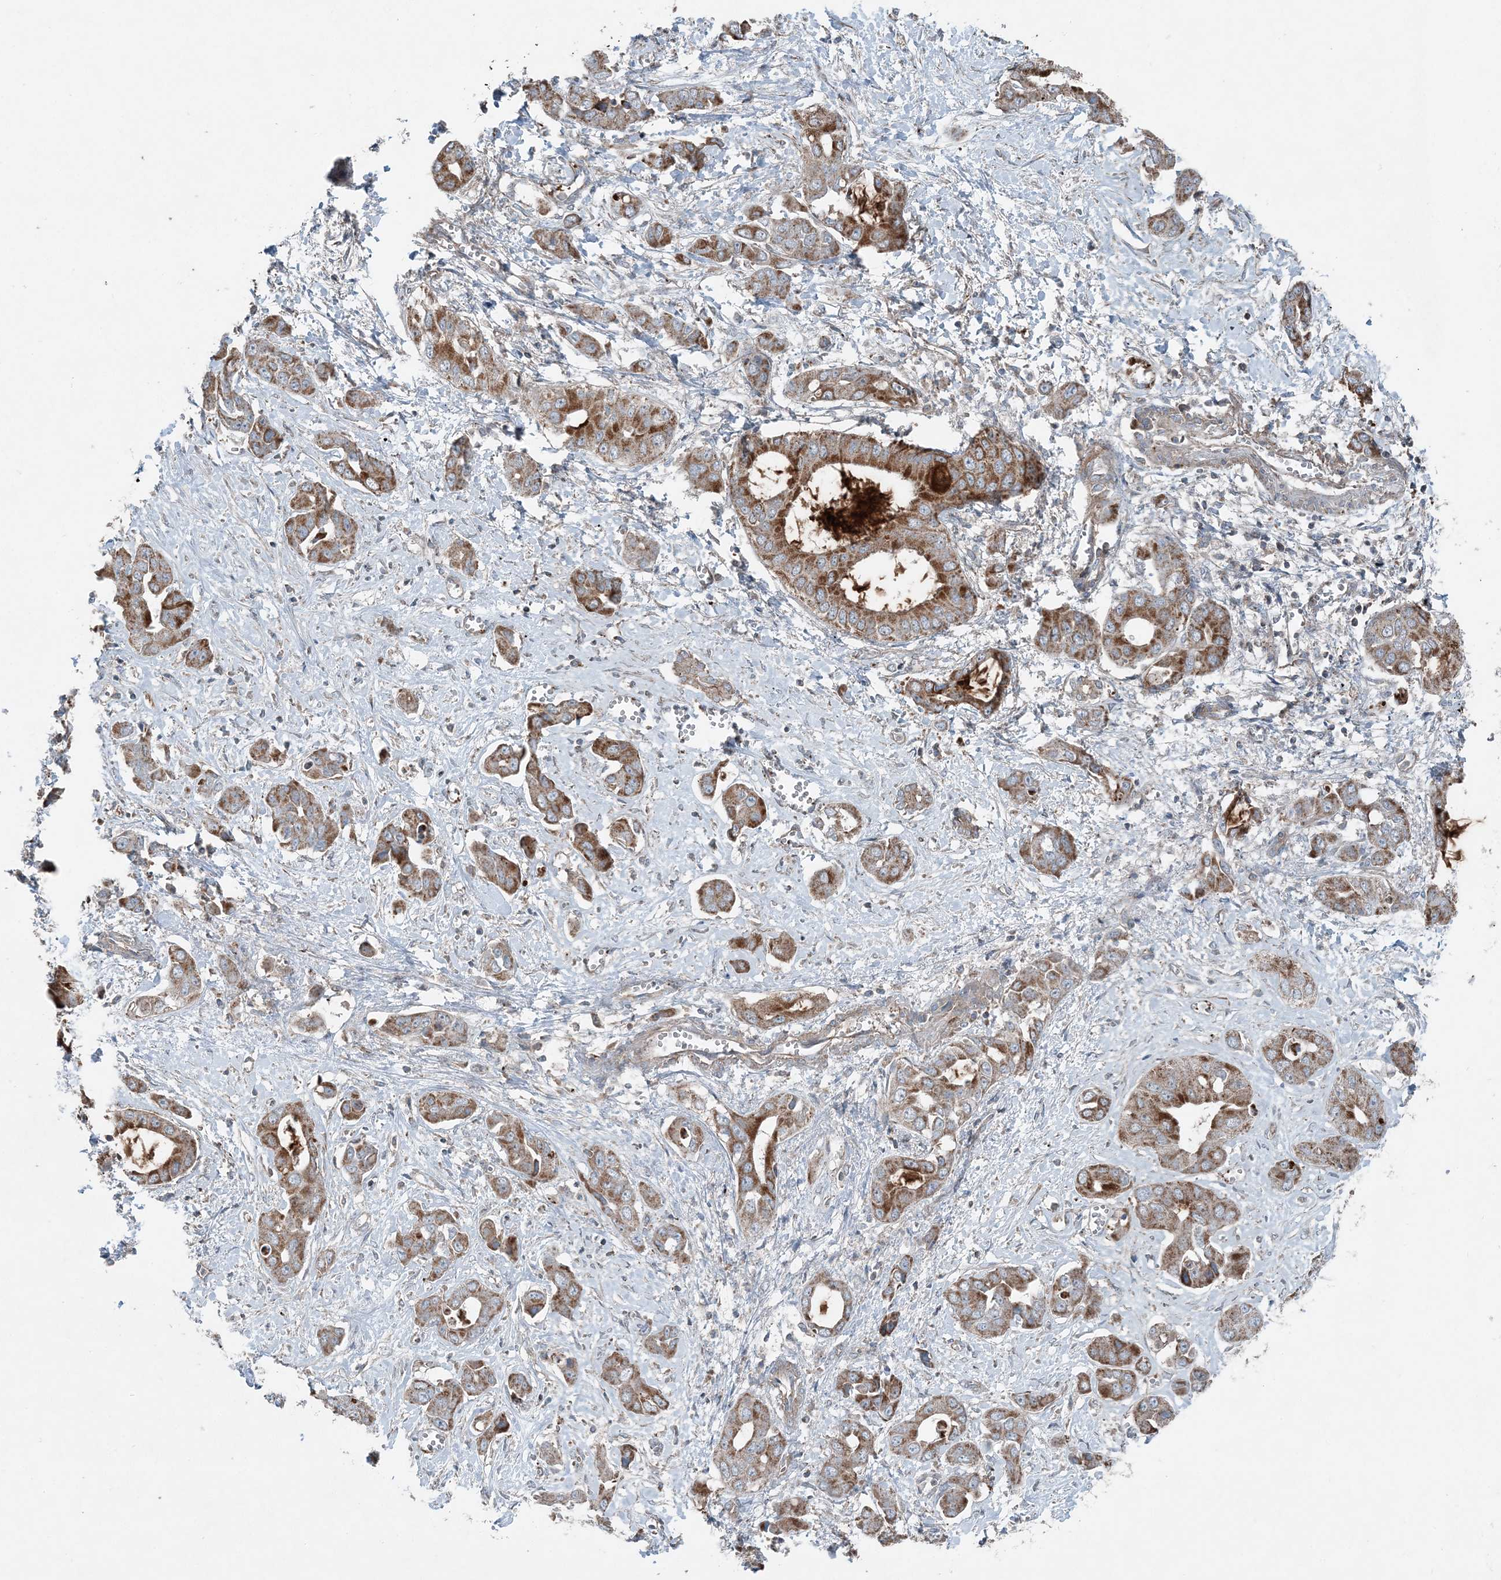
{"staining": {"intensity": "moderate", "quantity": ">75%", "location": "cytoplasmic/membranous"}, "tissue": "liver cancer", "cell_type": "Tumor cells", "image_type": "cancer", "snomed": [{"axis": "morphology", "description": "Cholangiocarcinoma"}, {"axis": "topography", "description": "Liver"}], "caption": "This photomicrograph displays IHC staining of human cholangiocarcinoma (liver), with medium moderate cytoplasmic/membranous expression in about >75% of tumor cells.", "gene": "KY", "patient": {"sex": "female", "age": 52}}